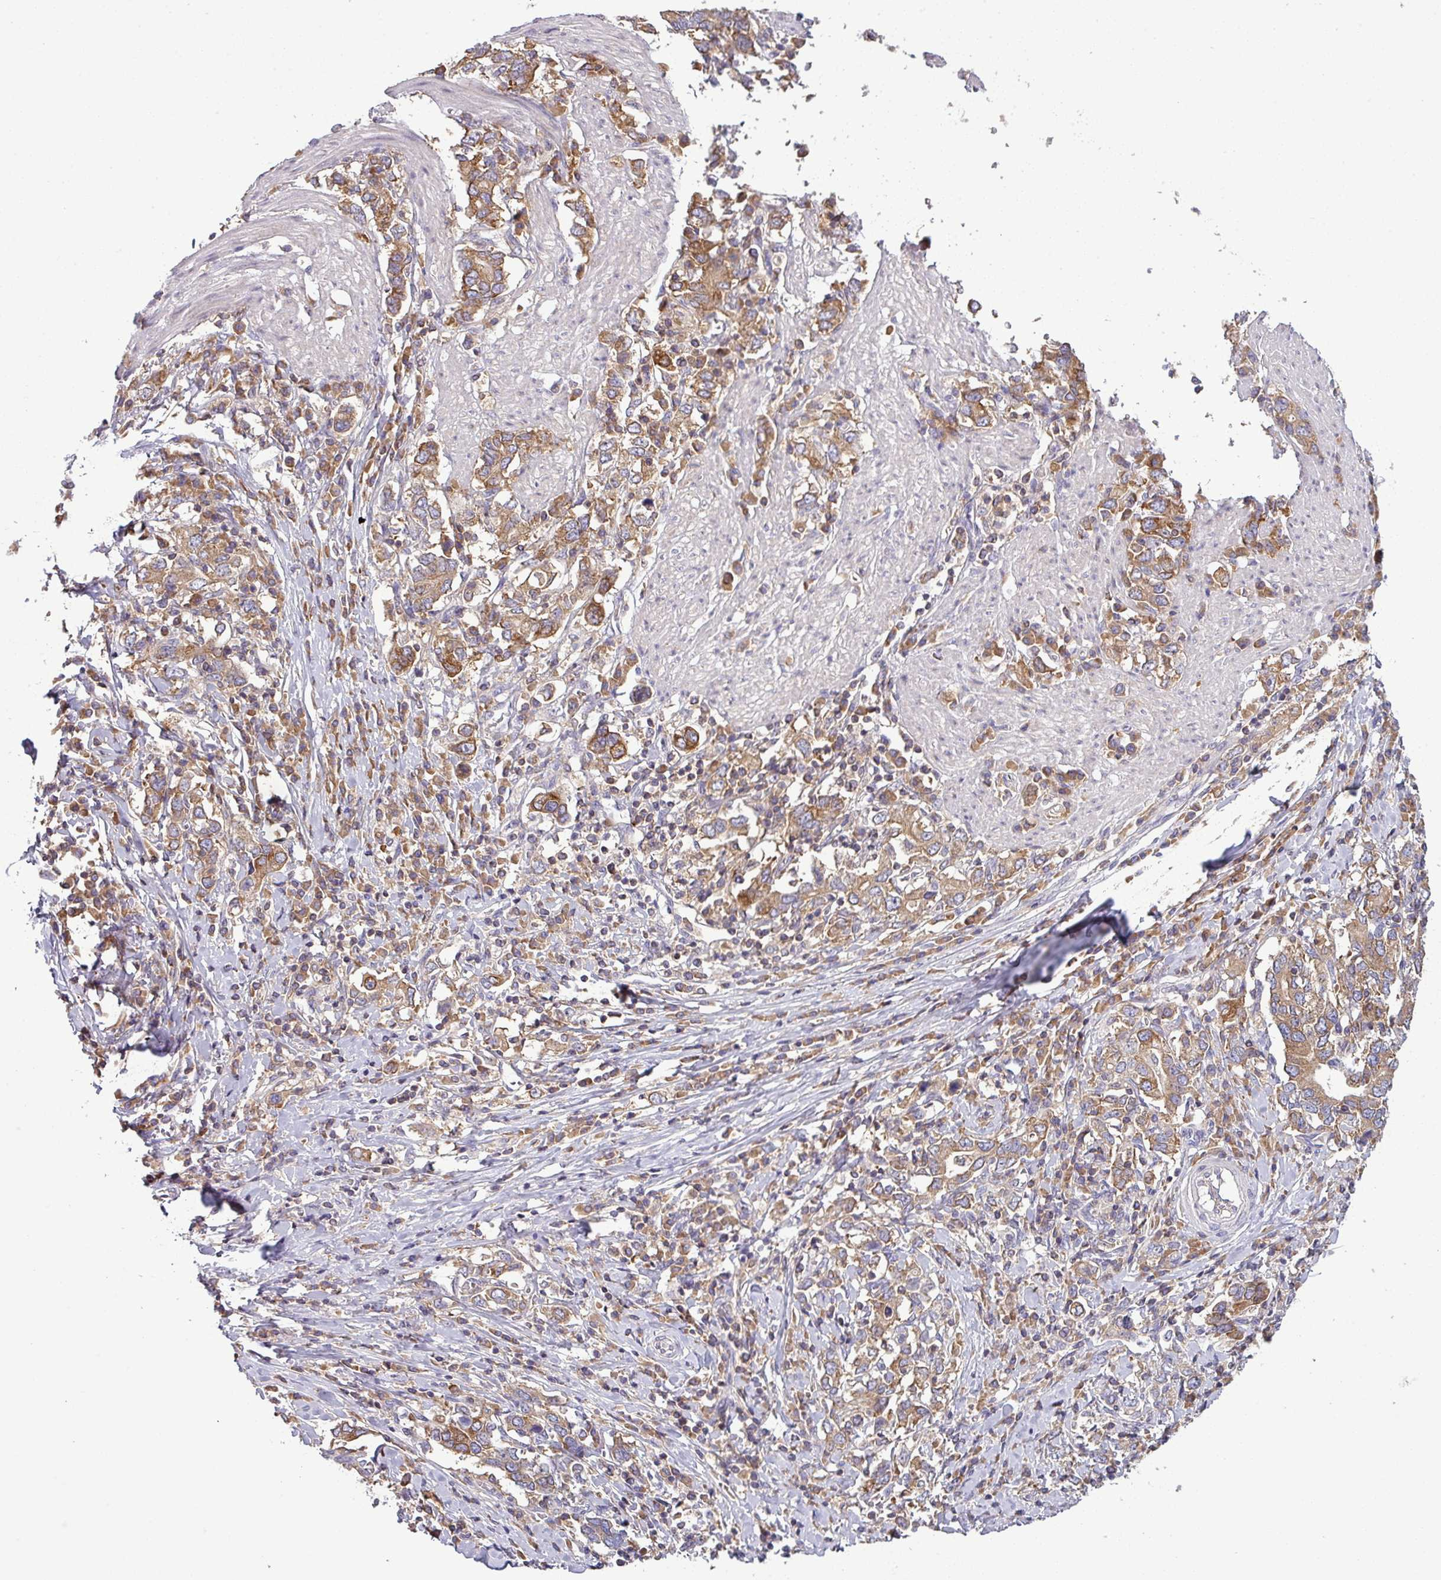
{"staining": {"intensity": "moderate", "quantity": ">75%", "location": "cytoplasmic/membranous"}, "tissue": "stomach cancer", "cell_type": "Tumor cells", "image_type": "cancer", "snomed": [{"axis": "morphology", "description": "Adenocarcinoma, NOS"}, {"axis": "topography", "description": "Stomach, upper"}, {"axis": "topography", "description": "Stomach"}], "caption": "Immunohistochemistry histopathology image of neoplastic tissue: human stomach cancer stained using immunohistochemistry reveals medium levels of moderate protein expression localized specifically in the cytoplasmic/membranous of tumor cells, appearing as a cytoplasmic/membranous brown color.", "gene": "LRRC74B", "patient": {"sex": "male", "age": 62}}